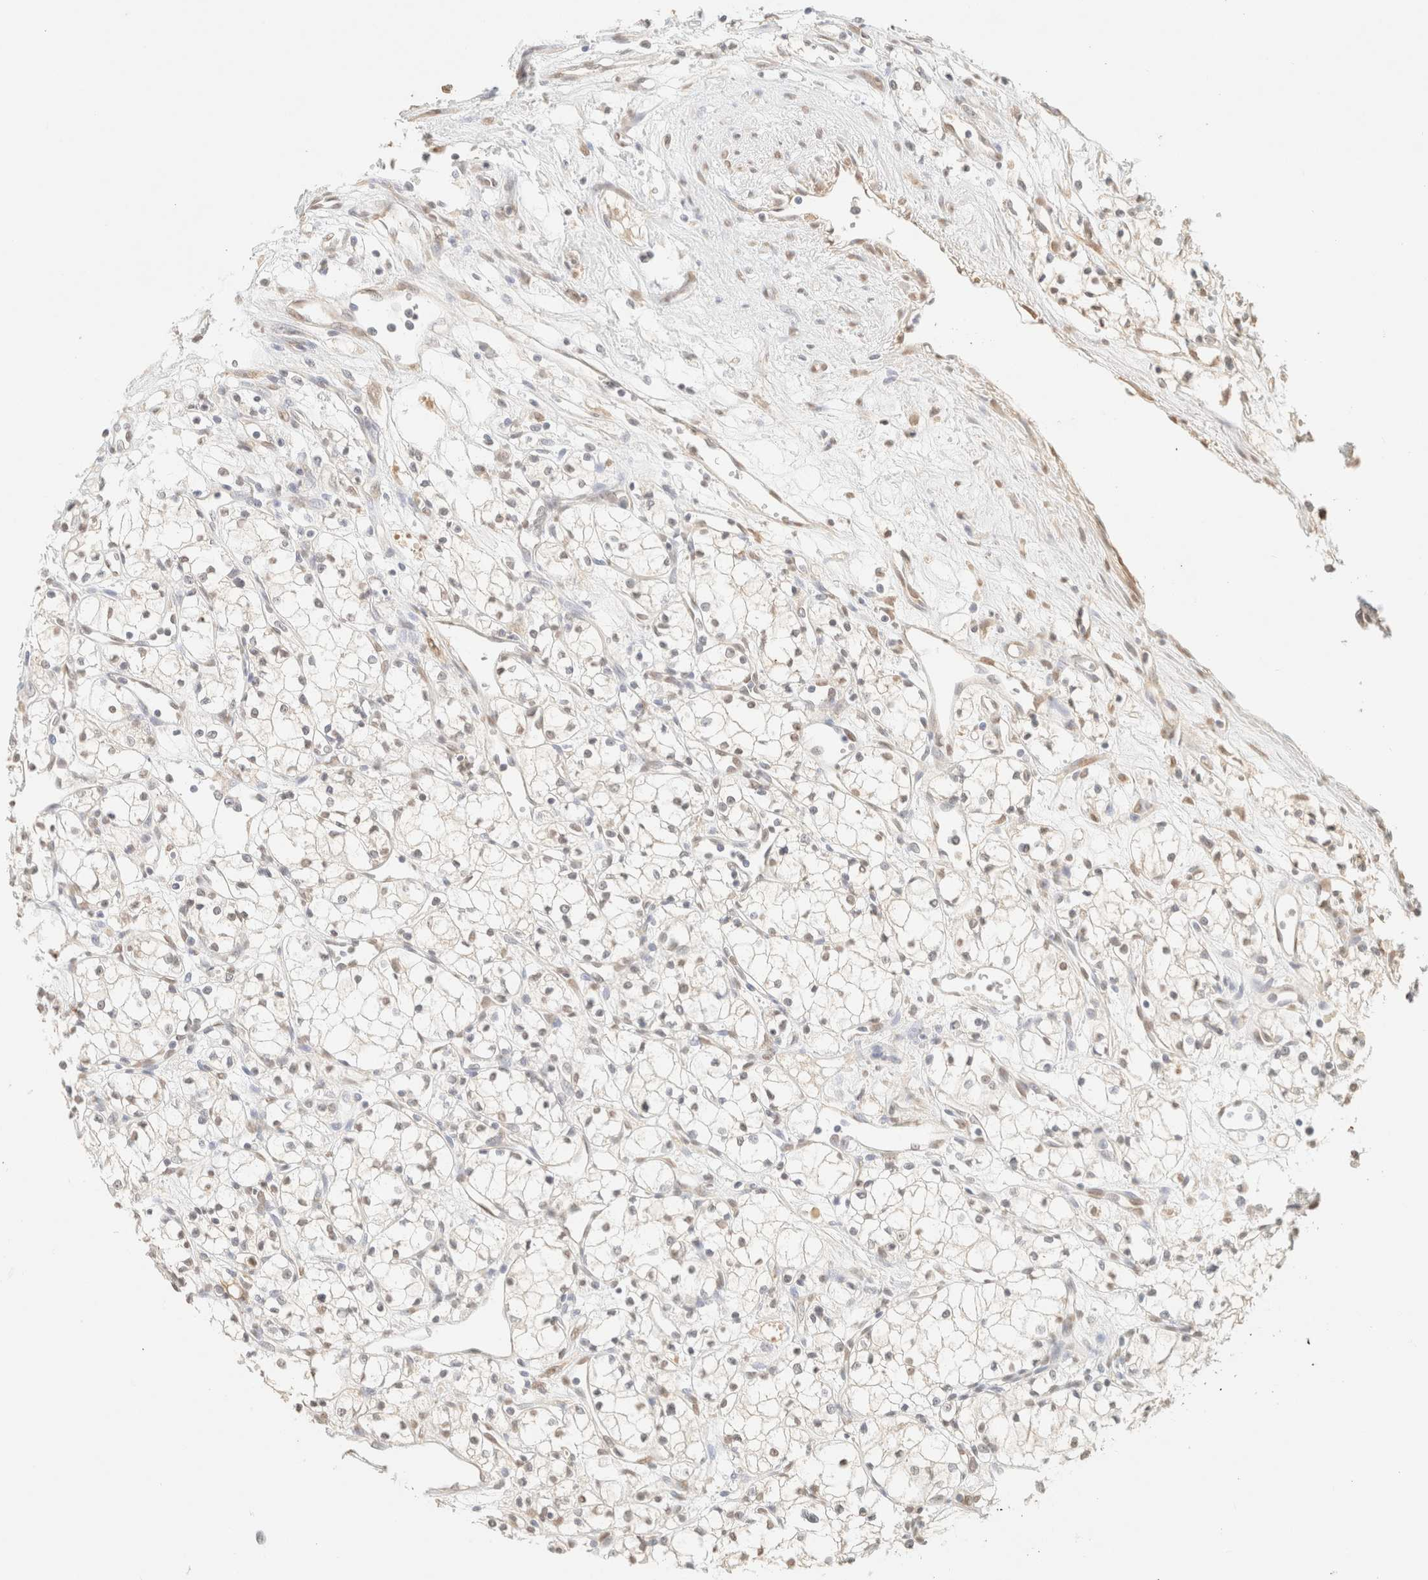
{"staining": {"intensity": "weak", "quantity": "<25%", "location": "nuclear"}, "tissue": "renal cancer", "cell_type": "Tumor cells", "image_type": "cancer", "snomed": [{"axis": "morphology", "description": "Normal tissue, NOS"}, {"axis": "morphology", "description": "Adenocarcinoma, NOS"}, {"axis": "topography", "description": "Kidney"}], "caption": "Tumor cells show no significant protein expression in adenocarcinoma (renal).", "gene": "S100A13", "patient": {"sex": "male", "age": 59}}